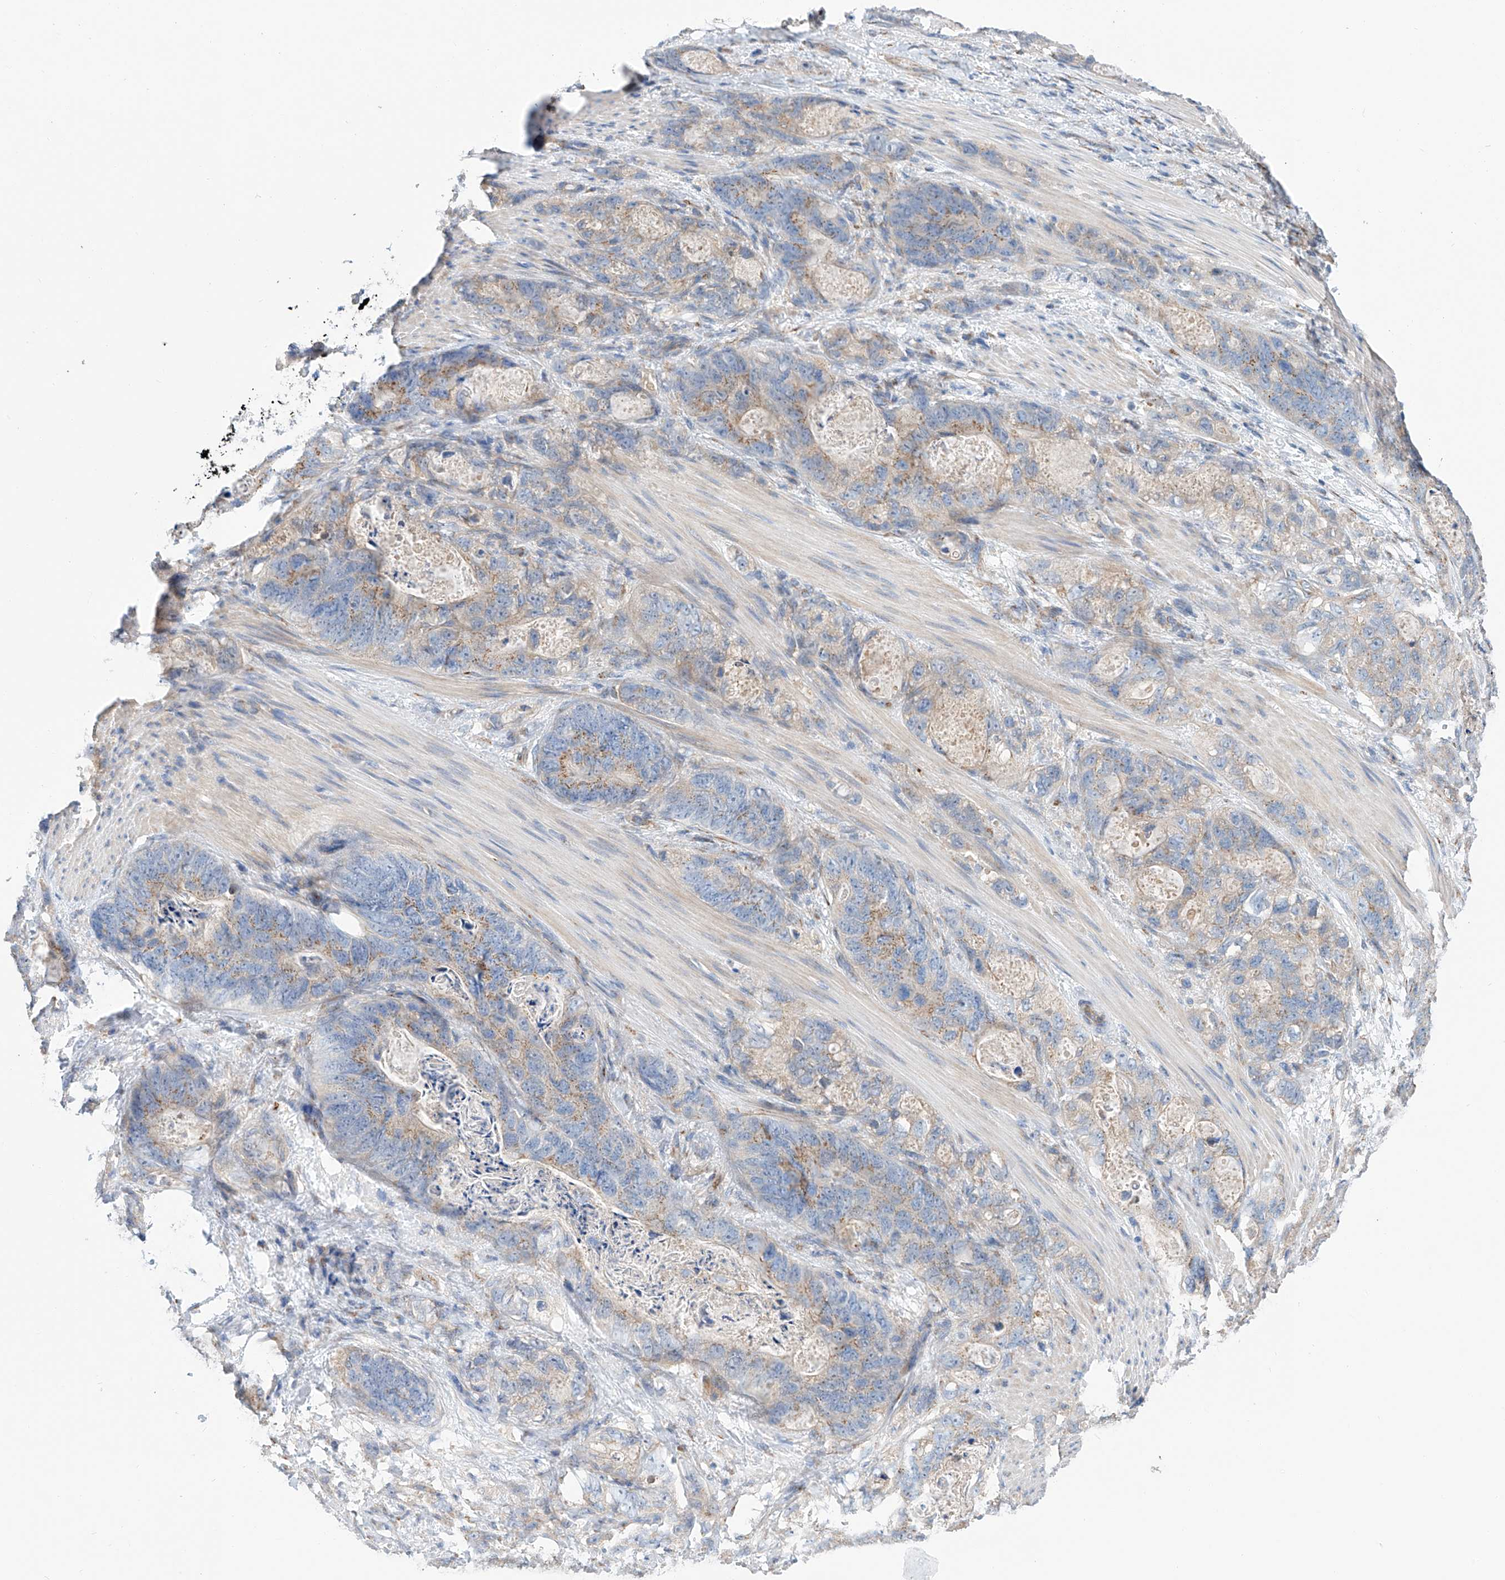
{"staining": {"intensity": "weak", "quantity": "25%-75%", "location": "cytoplasmic/membranous"}, "tissue": "stomach cancer", "cell_type": "Tumor cells", "image_type": "cancer", "snomed": [{"axis": "morphology", "description": "Normal tissue, NOS"}, {"axis": "morphology", "description": "Adenocarcinoma, NOS"}, {"axis": "topography", "description": "Stomach"}], "caption": "High-power microscopy captured an immunohistochemistry (IHC) image of stomach adenocarcinoma, revealing weak cytoplasmic/membranous staining in approximately 25%-75% of tumor cells.", "gene": "SLC22A7", "patient": {"sex": "female", "age": 89}}